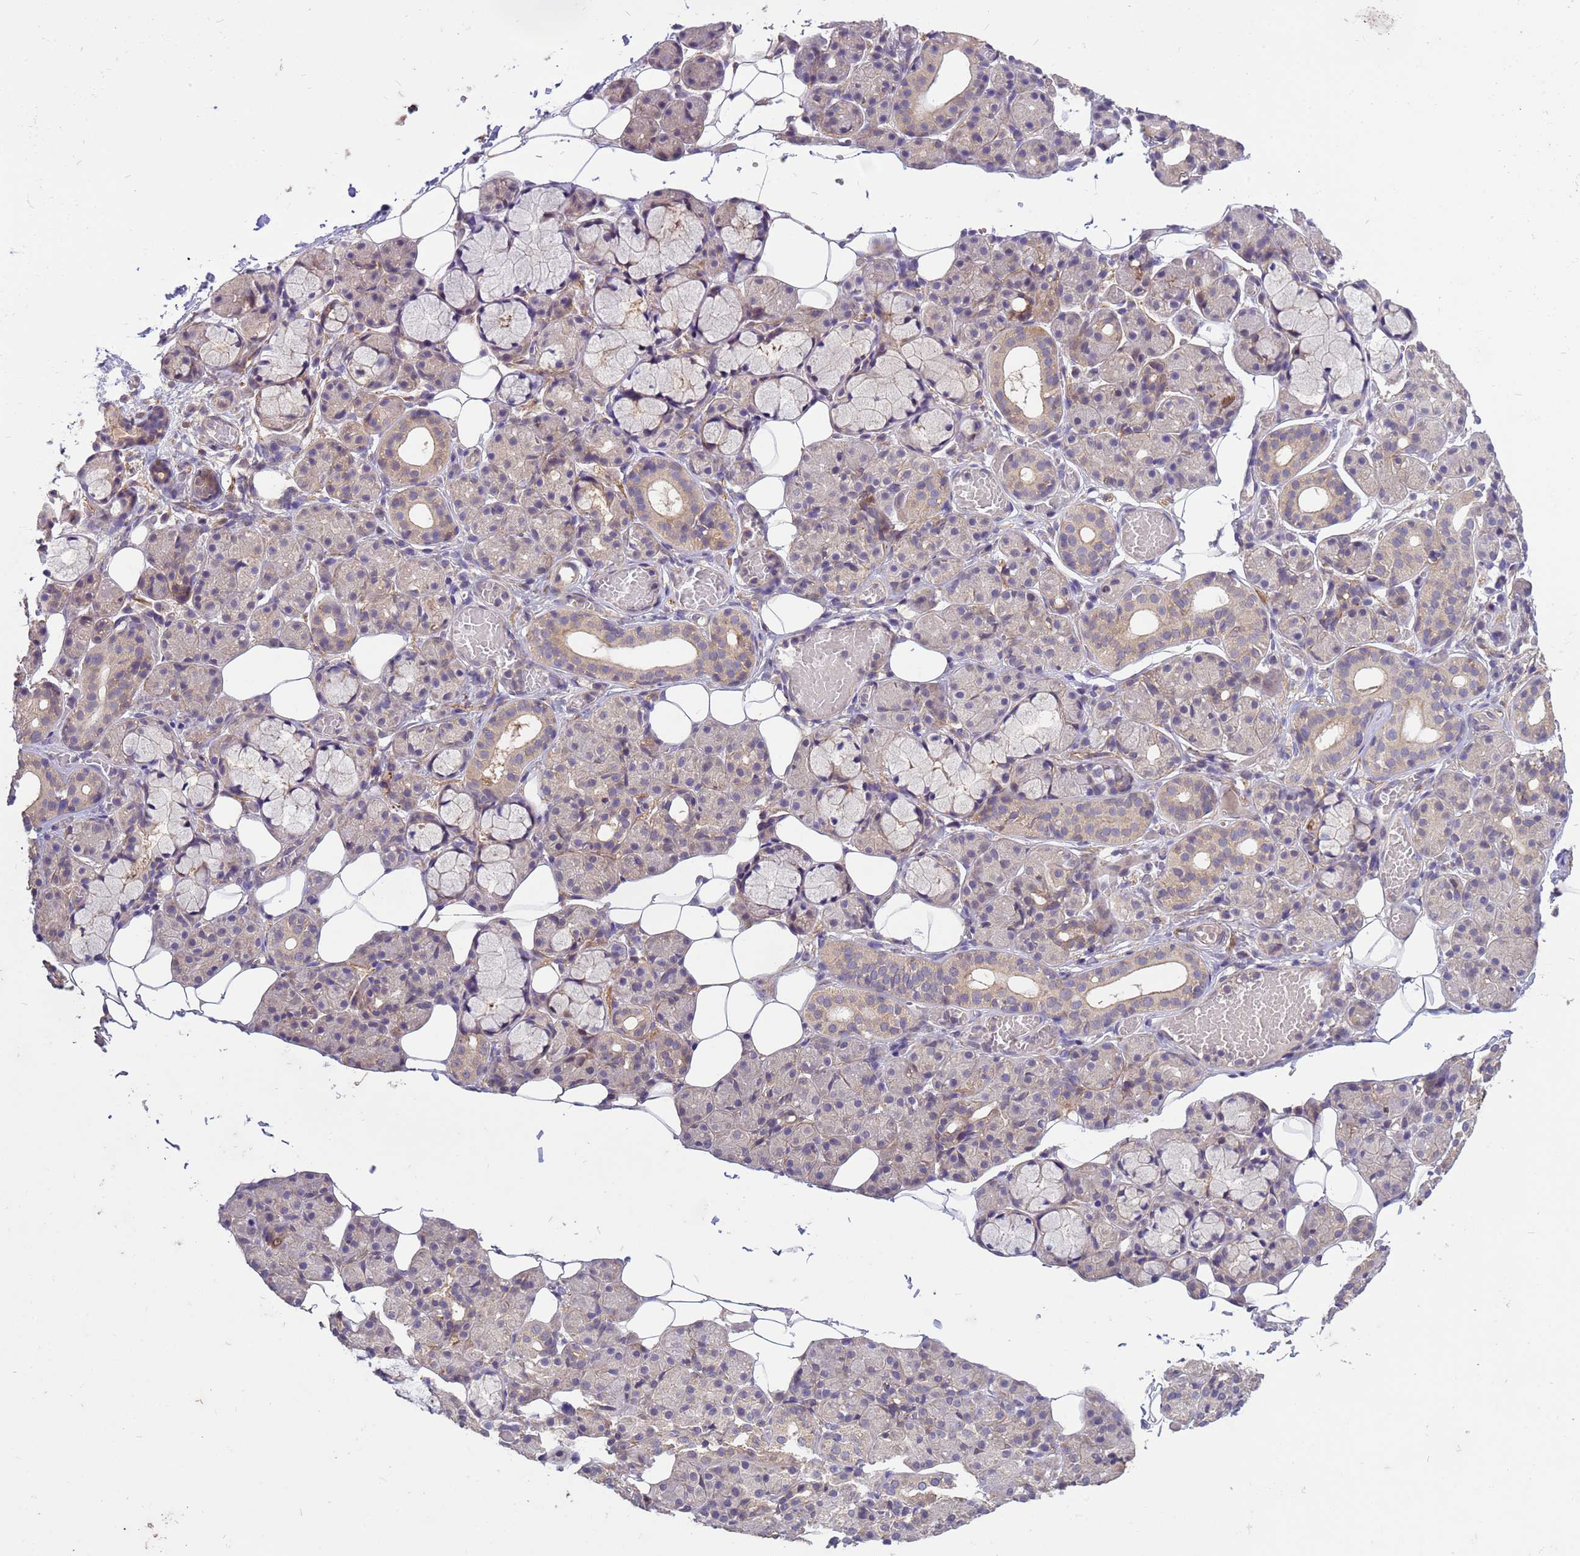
{"staining": {"intensity": "weak", "quantity": "<25%", "location": "cytoplasmic/membranous"}, "tissue": "salivary gland", "cell_type": "Glandular cells", "image_type": "normal", "snomed": [{"axis": "morphology", "description": "Normal tissue, NOS"}, {"axis": "topography", "description": "Salivary gland"}], "caption": "DAB immunohistochemical staining of unremarkable salivary gland displays no significant expression in glandular cells. The staining is performed using DAB brown chromogen with nuclei counter-stained in using hematoxylin.", "gene": "PPP2CA", "patient": {"sex": "male", "age": 63}}